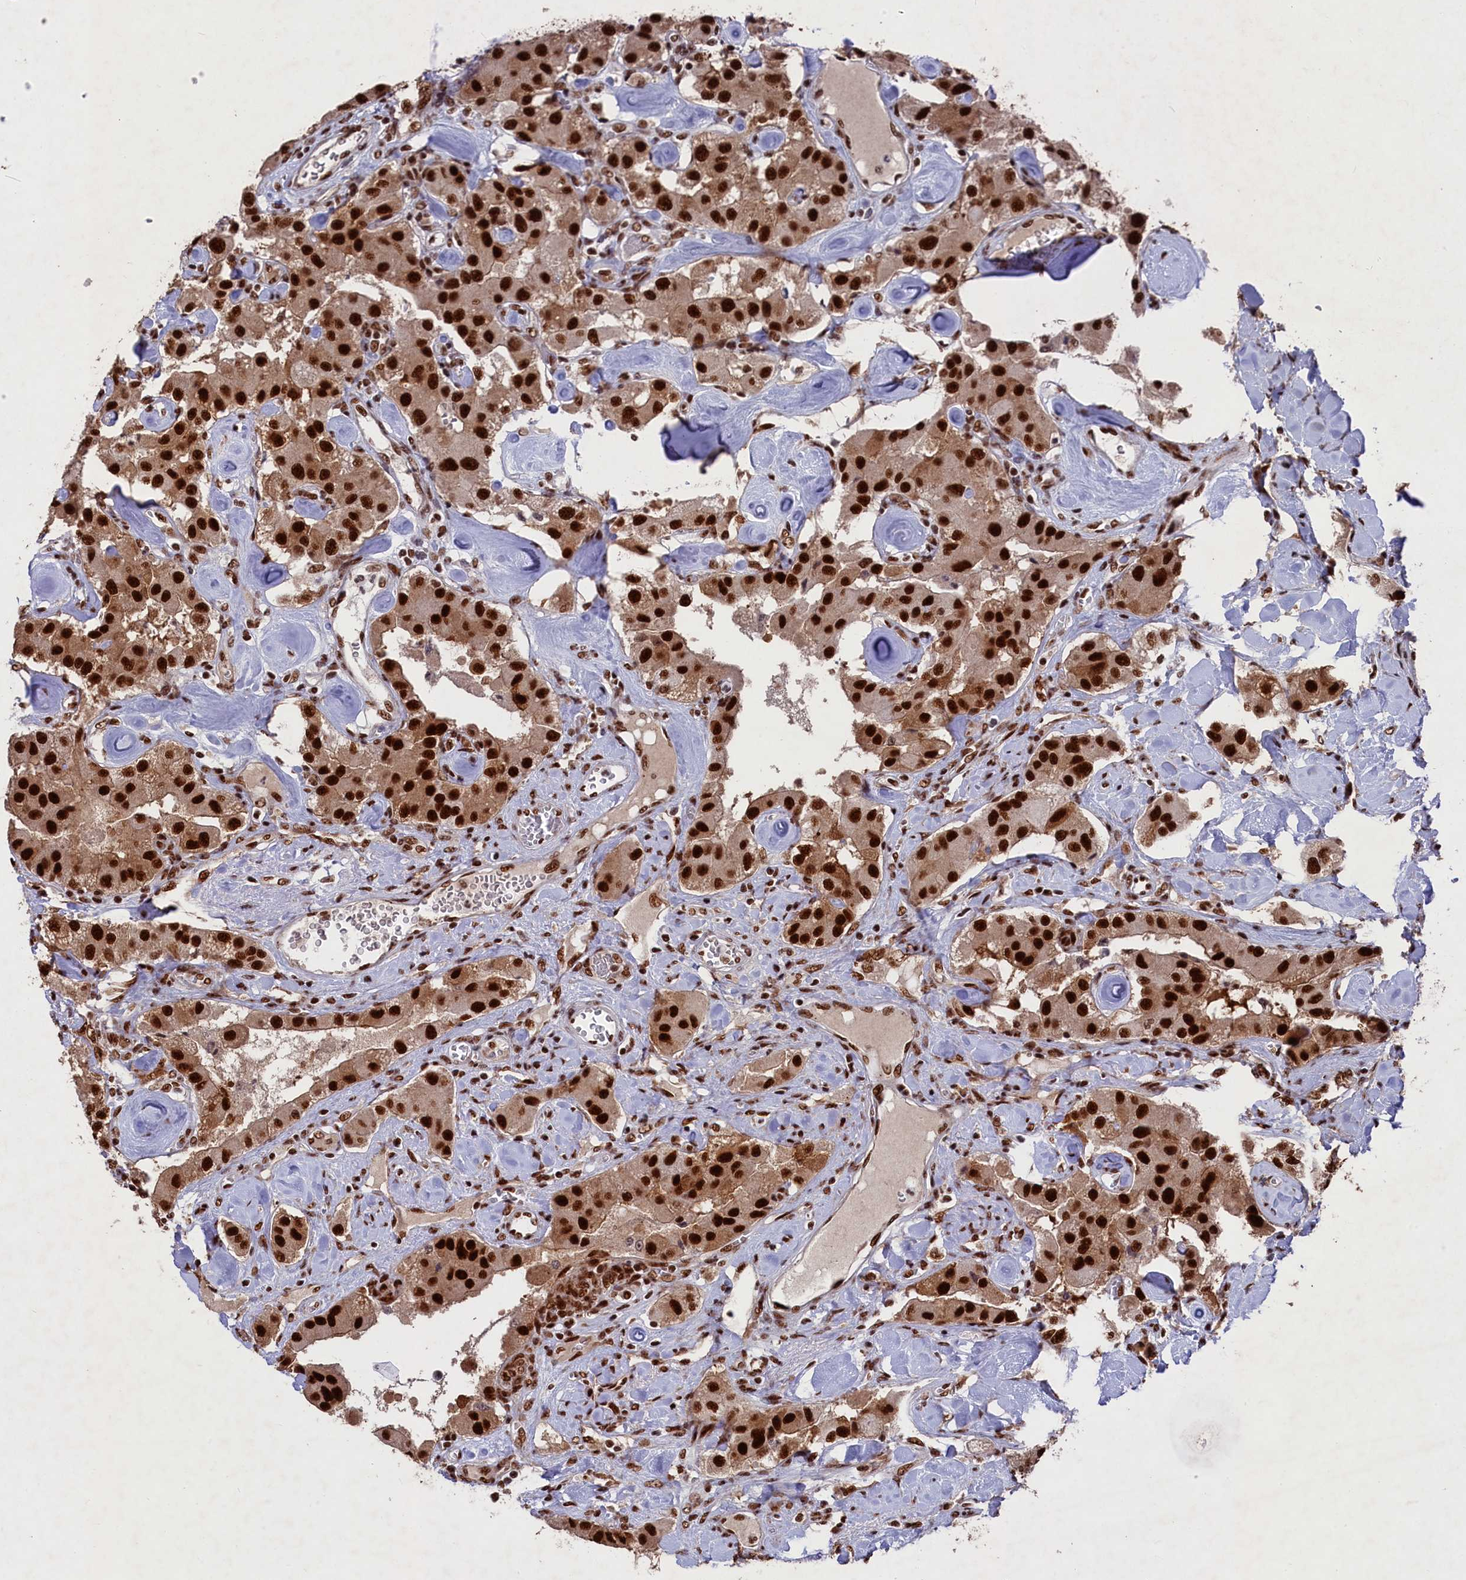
{"staining": {"intensity": "strong", "quantity": ">75%", "location": "nuclear"}, "tissue": "carcinoid", "cell_type": "Tumor cells", "image_type": "cancer", "snomed": [{"axis": "morphology", "description": "Carcinoid, malignant, NOS"}, {"axis": "topography", "description": "Pancreas"}], "caption": "Immunohistochemistry photomicrograph of malignant carcinoid stained for a protein (brown), which demonstrates high levels of strong nuclear positivity in approximately >75% of tumor cells.", "gene": "PRPF31", "patient": {"sex": "male", "age": 41}}